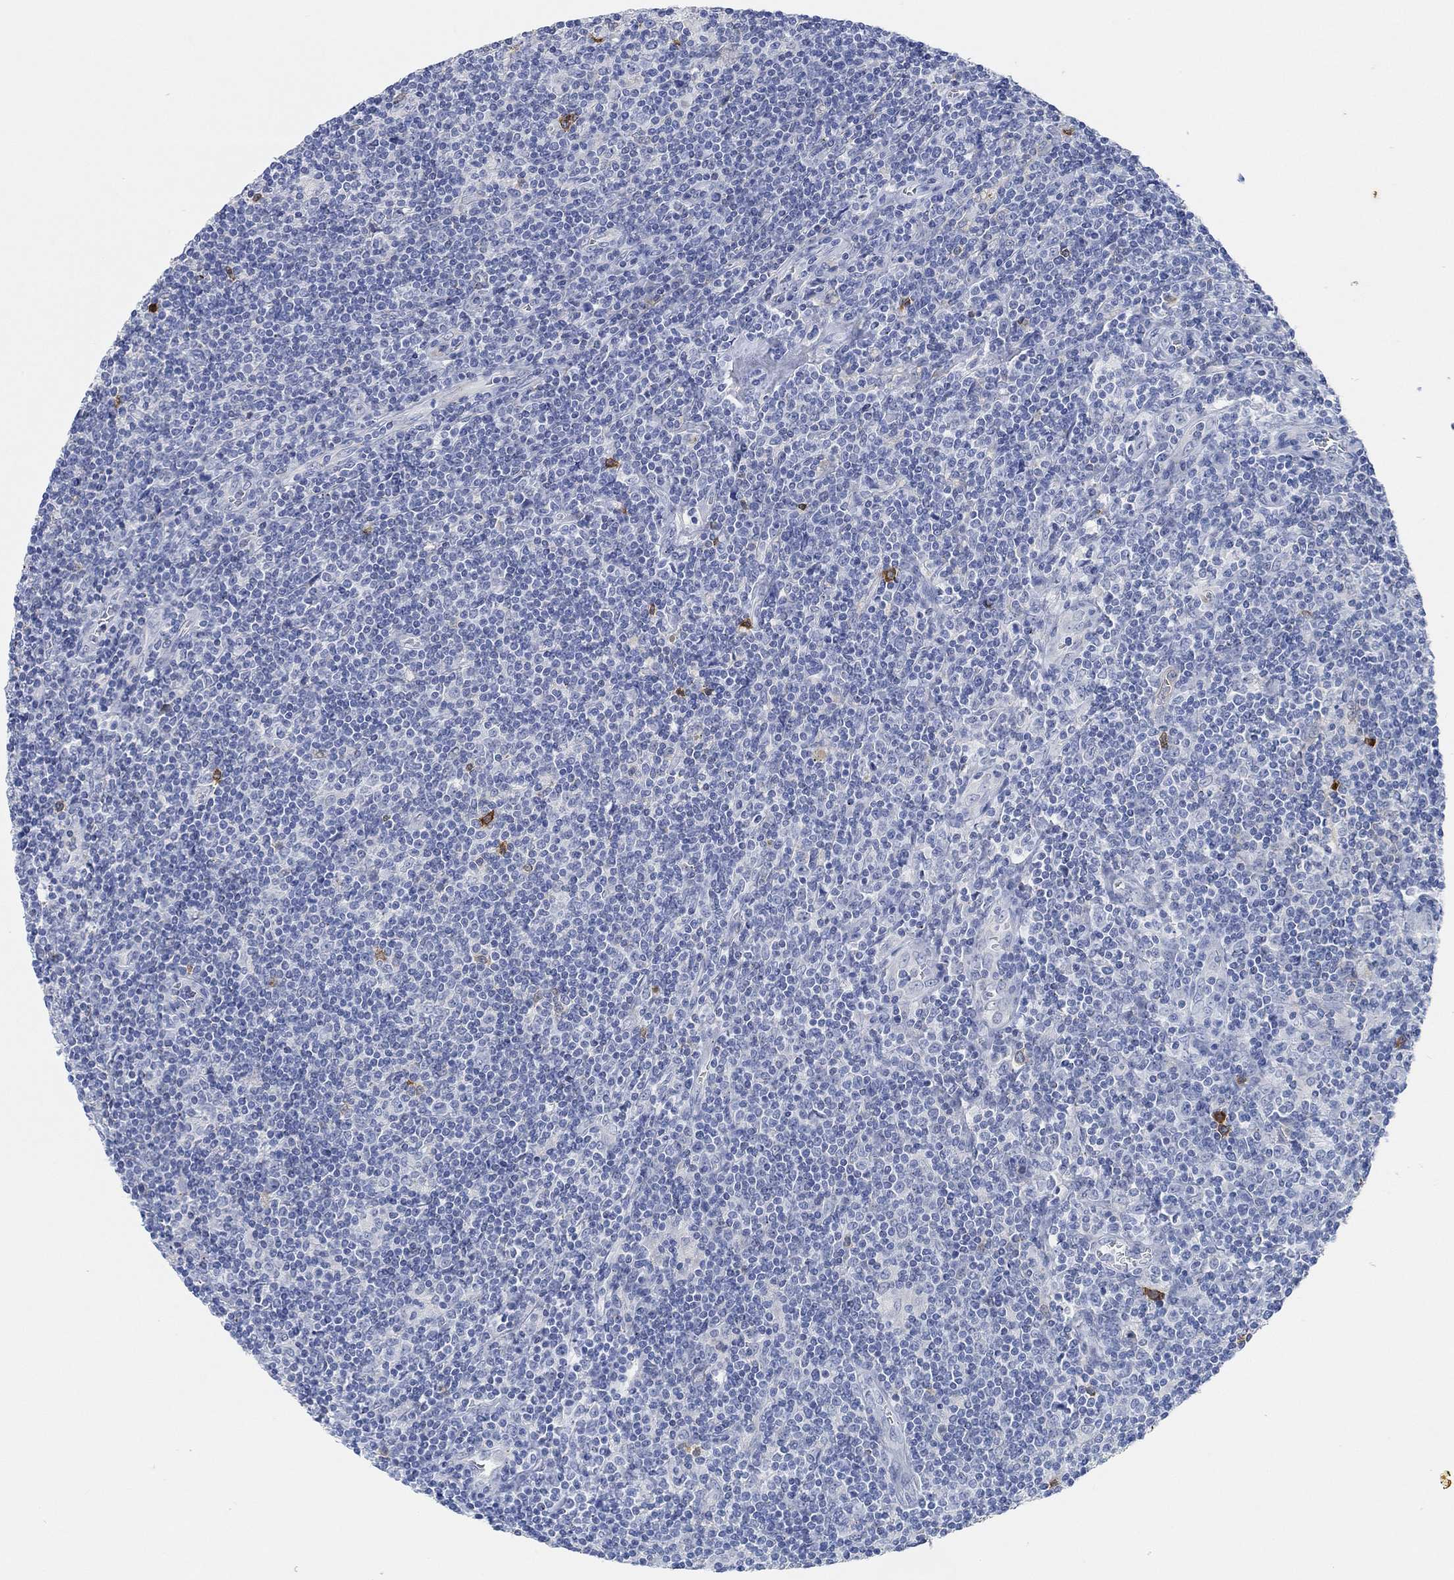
{"staining": {"intensity": "negative", "quantity": "none", "location": "none"}, "tissue": "lymphoma", "cell_type": "Tumor cells", "image_type": "cancer", "snomed": [{"axis": "morphology", "description": "Hodgkin's disease, NOS"}, {"axis": "topography", "description": "Lymph node"}], "caption": "The micrograph demonstrates no staining of tumor cells in lymphoma. Nuclei are stained in blue.", "gene": "VAT1L", "patient": {"sex": "male", "age": 40}}